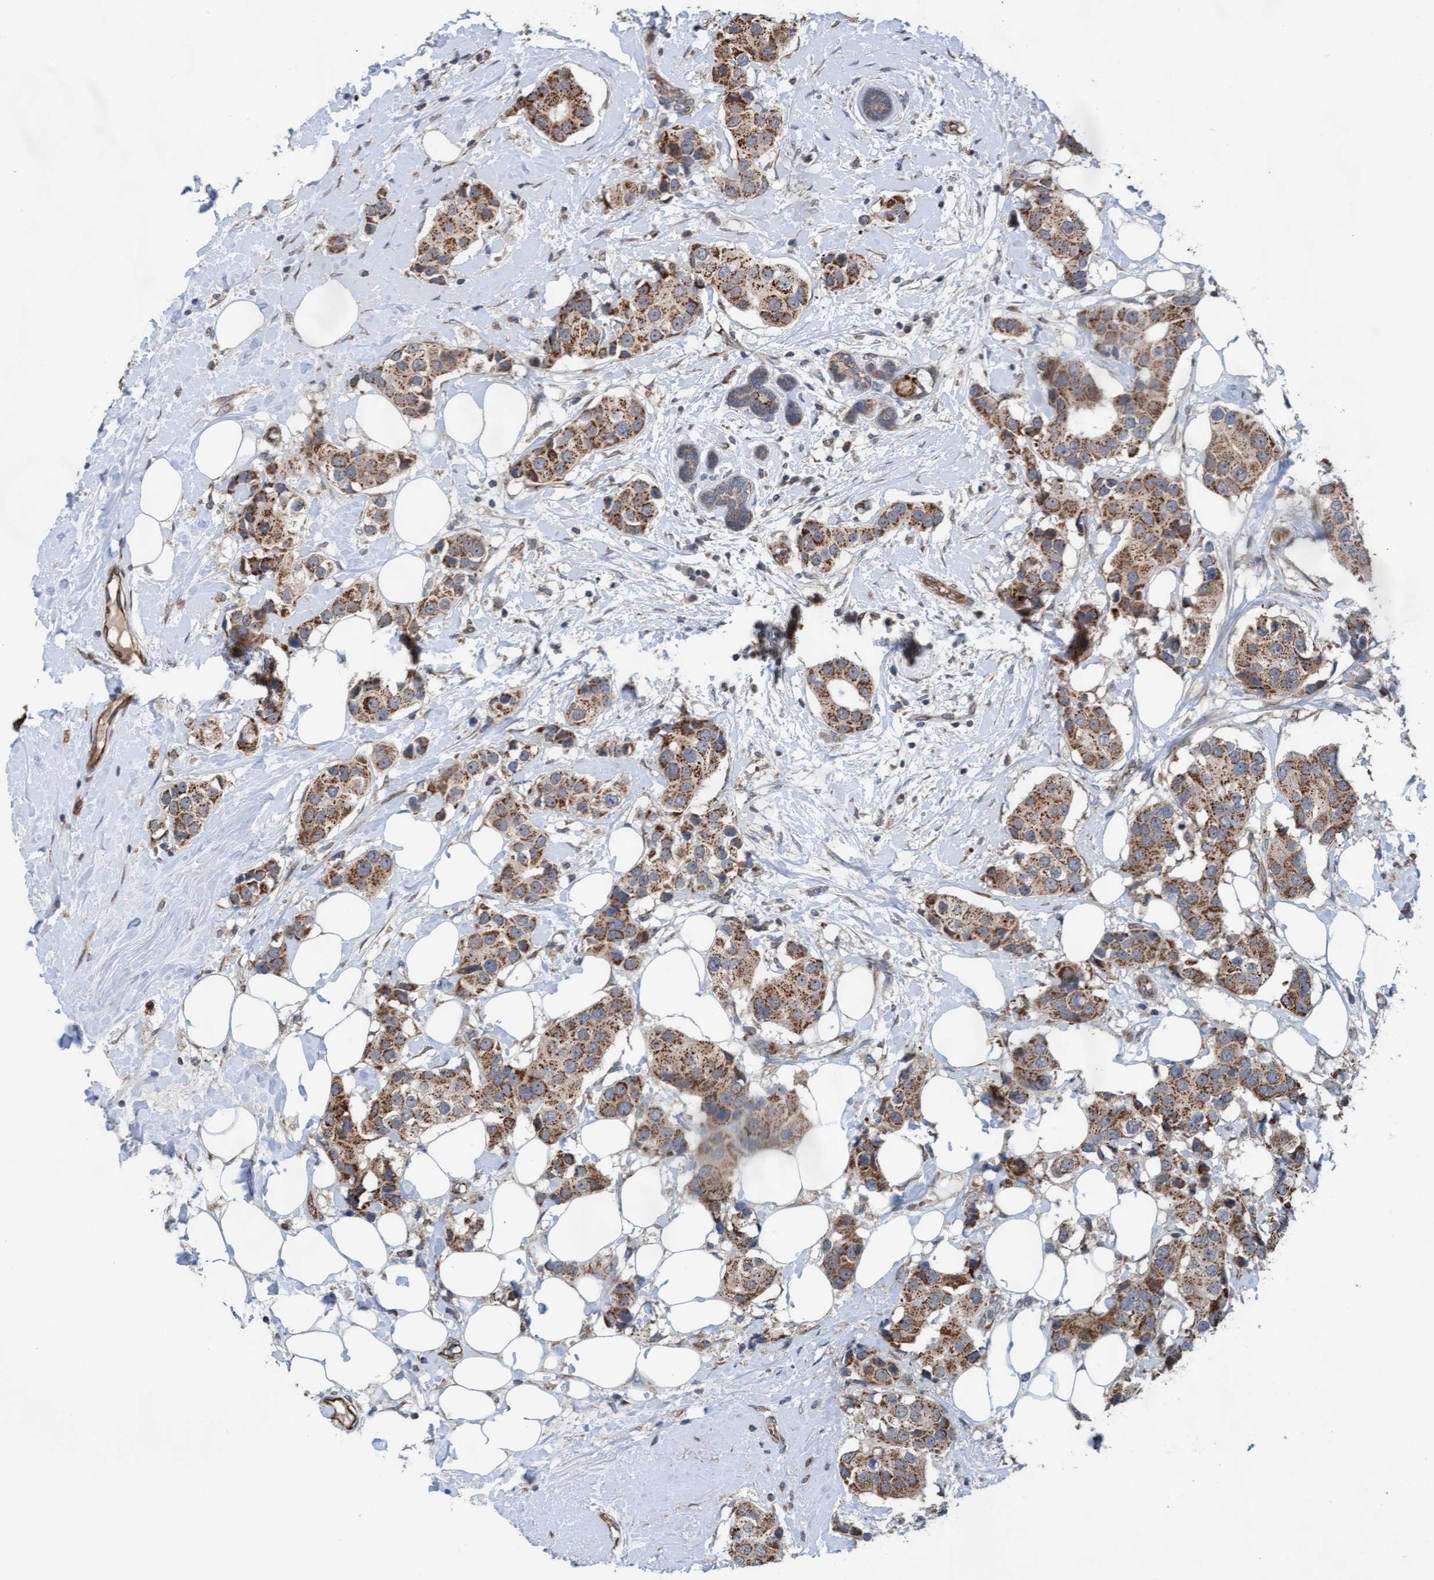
{"staining": {"intensity": "moderate", "quantity": ">75%", "location": "cytoplasmic/membranous"}, "tissue": "breast cancer", "cell_type": "Tumor cells", "image_type": "cancer", "snomed": [{"axis": "morphology", "description": "Normal tissue, NOS"}, {"axis": "morphology", "description": "Duct carcinoma"}, {"axis": "topography", "description": "Breast"}], "caption": "Protein analysis of breast infiltrating ductal carcinoma tissue demonstrates moderate cytoplasmic/membranous staining in about >75% of tumor cells.", "gene": "ZNF566", "patient": {"sex": "female", "age": 39}}